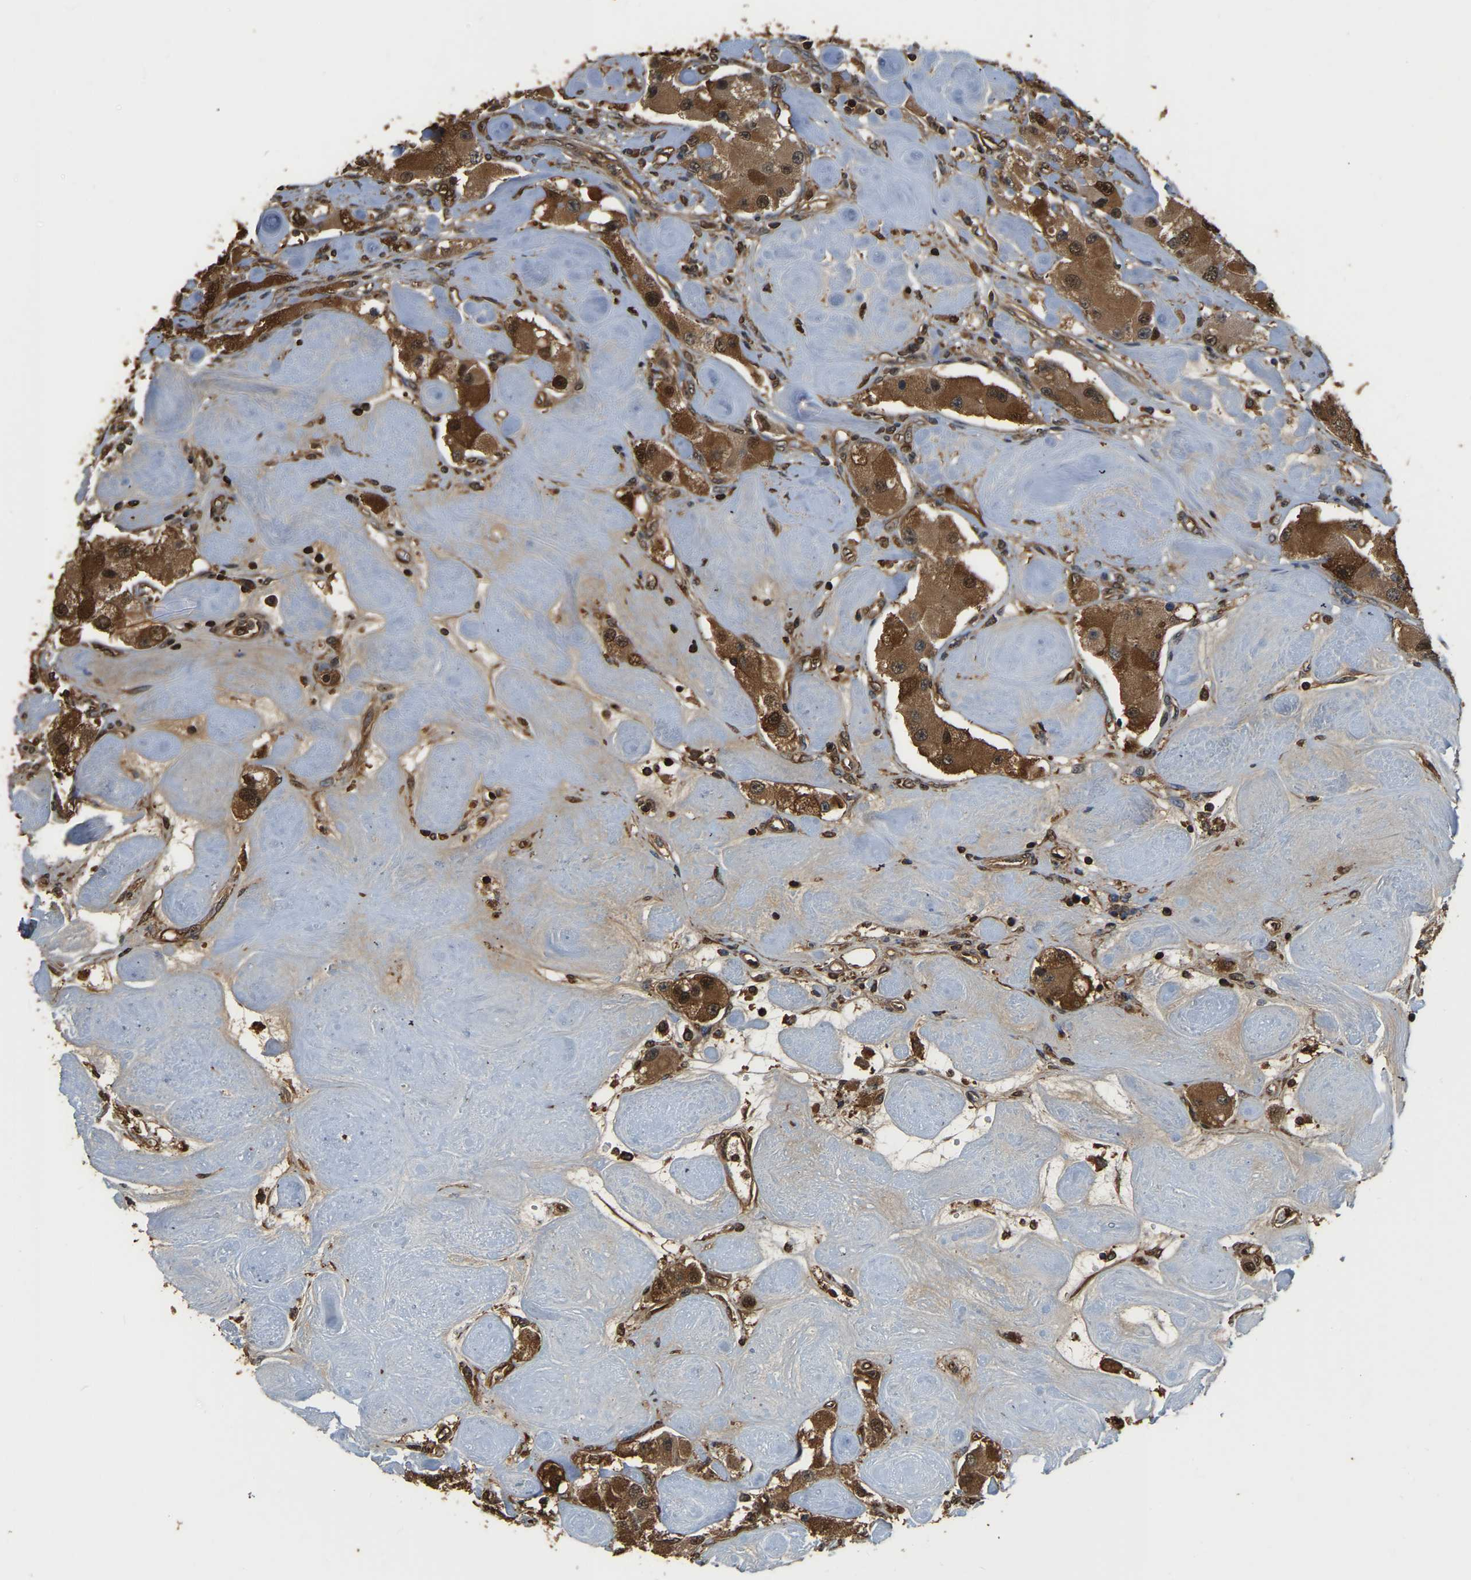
{"staining": {"intensity": "moderate", "quantity": ">75%", "location": "cytoplasmic/membranous"}, "tissue": "carcinoid", "cell_type": "Tumor cells", "image_type": "cancer", "snomed": [{"axis": "morphology", "description": "Carcinoid, malignant, NOS"}, {"axis": "topography", "description": "Pancreas"}], "caption": "This histopathology image displays malignant carcinoid stained with IHC to label a protein in brown. The cytoplasmic/membranous of tumor cells show moderate positivity for the protein. Nuclei are counter-stained blue.", "gene": "LDHB", "patient": {"sex": "male", "age": 41}}